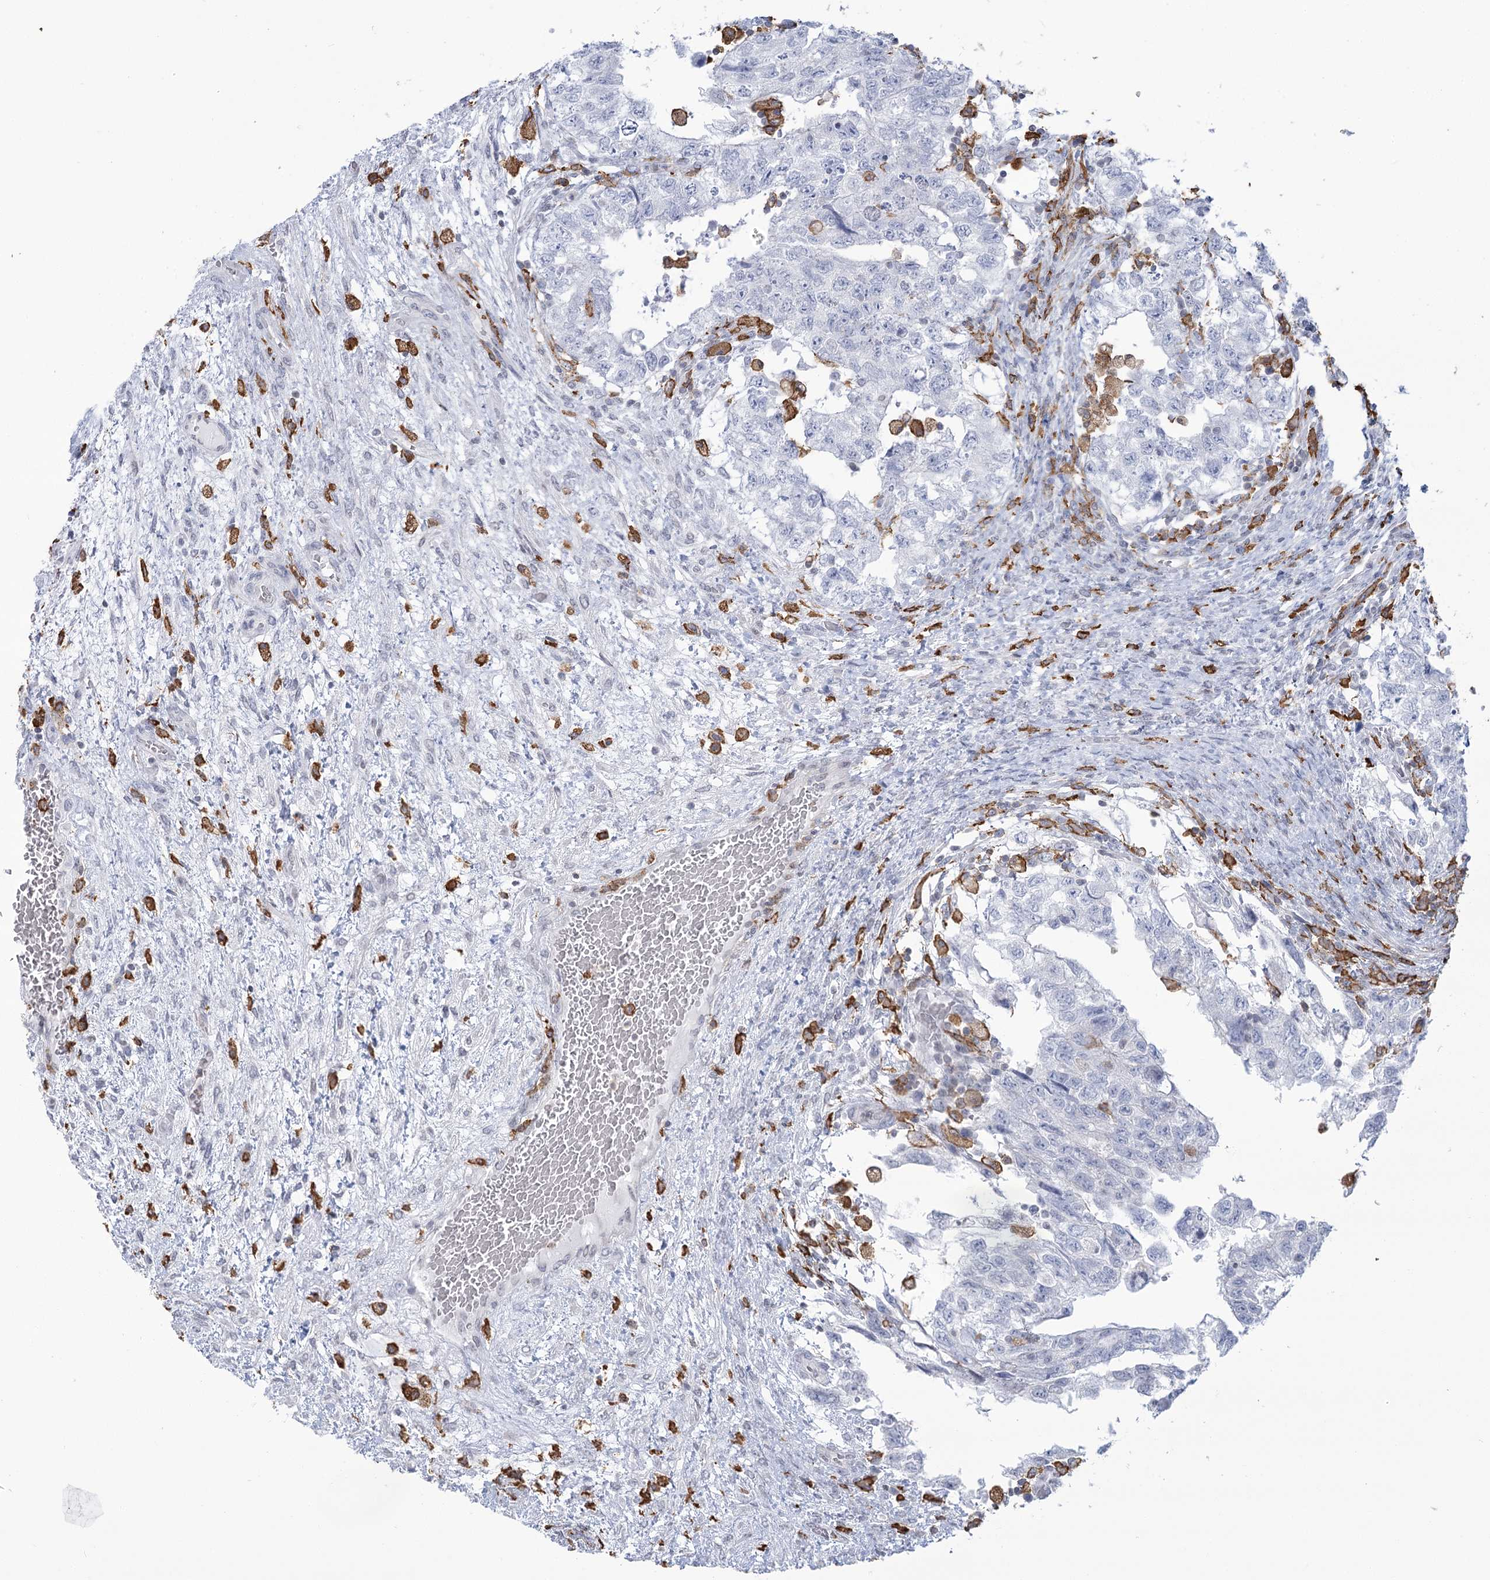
{"staining": {"intensity": "negative", "quantity": "none", "location": "none"}, "tissue": "testis cancer", "cell_type": "Tumor cells", "image_type": "cancer", "snomed": [{"axis": "morphology", "description": "Carcinoma, Embryonal, NOS"}, {"axis": "topography", "description": "Testis"}], "caption": "A micrograph of testis embryonal carcinoma stained for a protein shows no brown staining in tumor cells.", "gene": "C11orf1", "patient": {"sex": "male", "age": 36}}